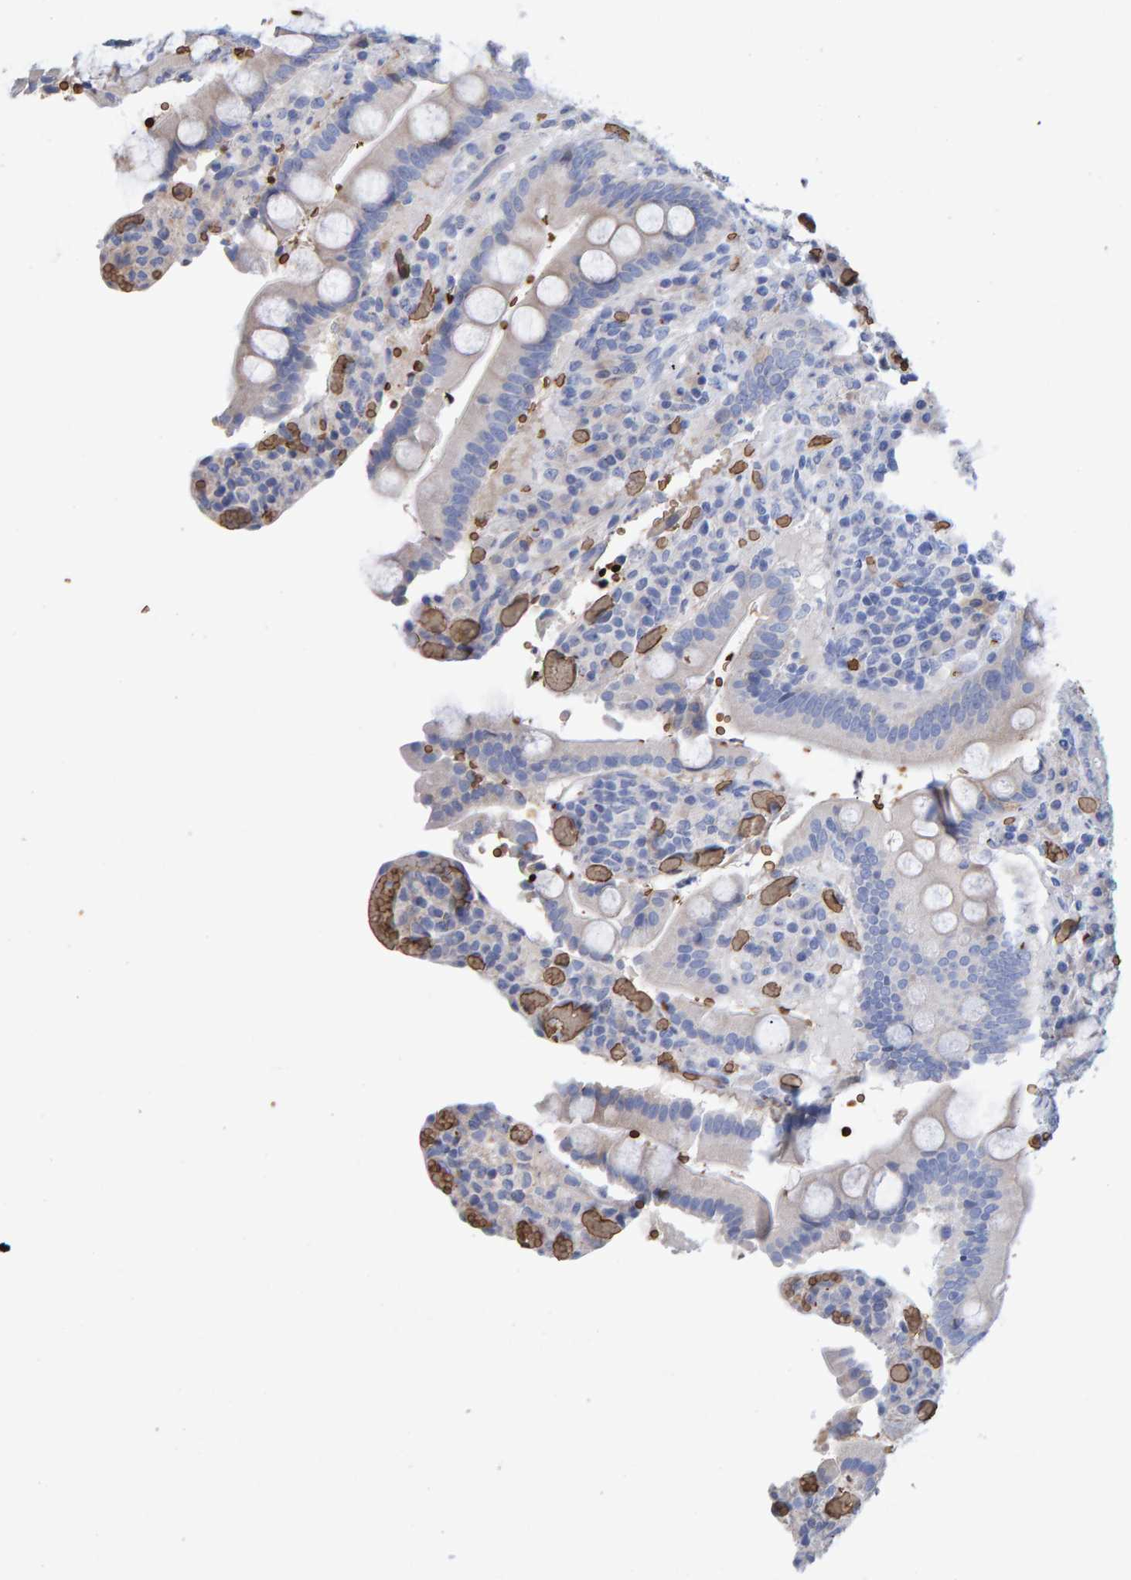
{"staining": {"intensity": "weak", "quantity": "25%-75%", "location": "cytoplasmic/membranous"}, "tissue": "duodenum", "cell_type": "Glandular cells", "image_type": "normal", "snomed": [{"axis": "morphology", "description": "Normal tissue, NOS"}, {"axis": "topography", "description": "Small intestine, NOS"}], "caption": "Immunohistochemical staining of benign duodenum displays 25%-75% levels of weak cytoplasmic/membranous protein staining in about 25%-75% of glandular cells.", "gene": "VPS9D1", "patient": {"sex": "female", "age": 71}}